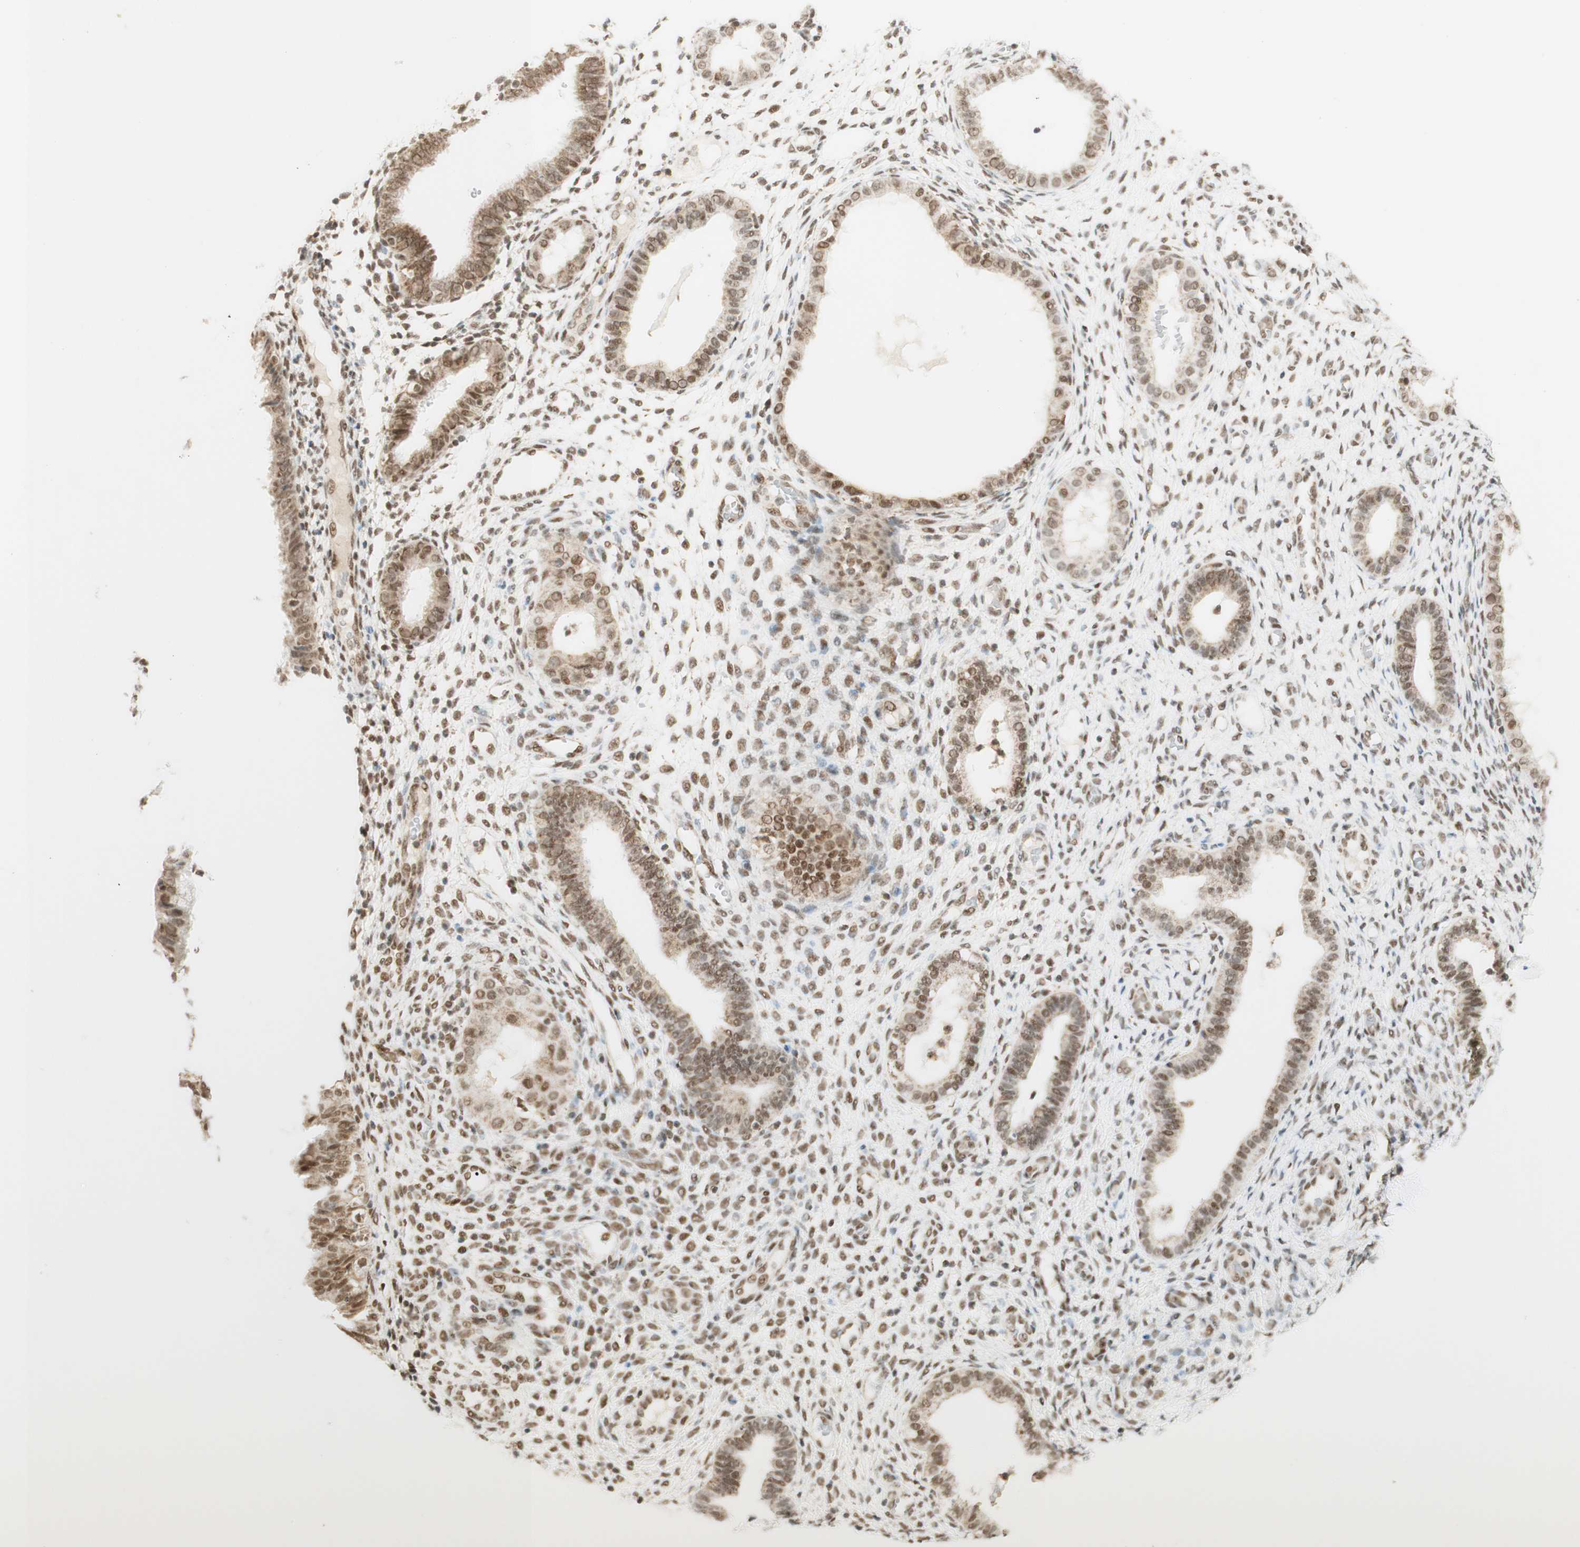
{"staining": {"intensity": "moderate", "quantity": "25%-75%", "location": "nuclear"}, "tissue": "endometrium", "cell_type": "Cells in endometrial stroma", "image_type": "normal", "snomed": [{"axis": "morphology", "description": "Normal tissue, NOS"}, {"axis": "topography", "description": "Endometrium"}], "caption": "The histopathology image reveals immunohistochemical staining of benign endometrium. There is moderate nuclear expression is present in approximately 25%-75% of cells in endometrial stroma. (brown staining indicates protein expression, while blue staining denotes nuclei).", "gene": "ZNF782", "patient": {"sex": "female", "age": 61}}